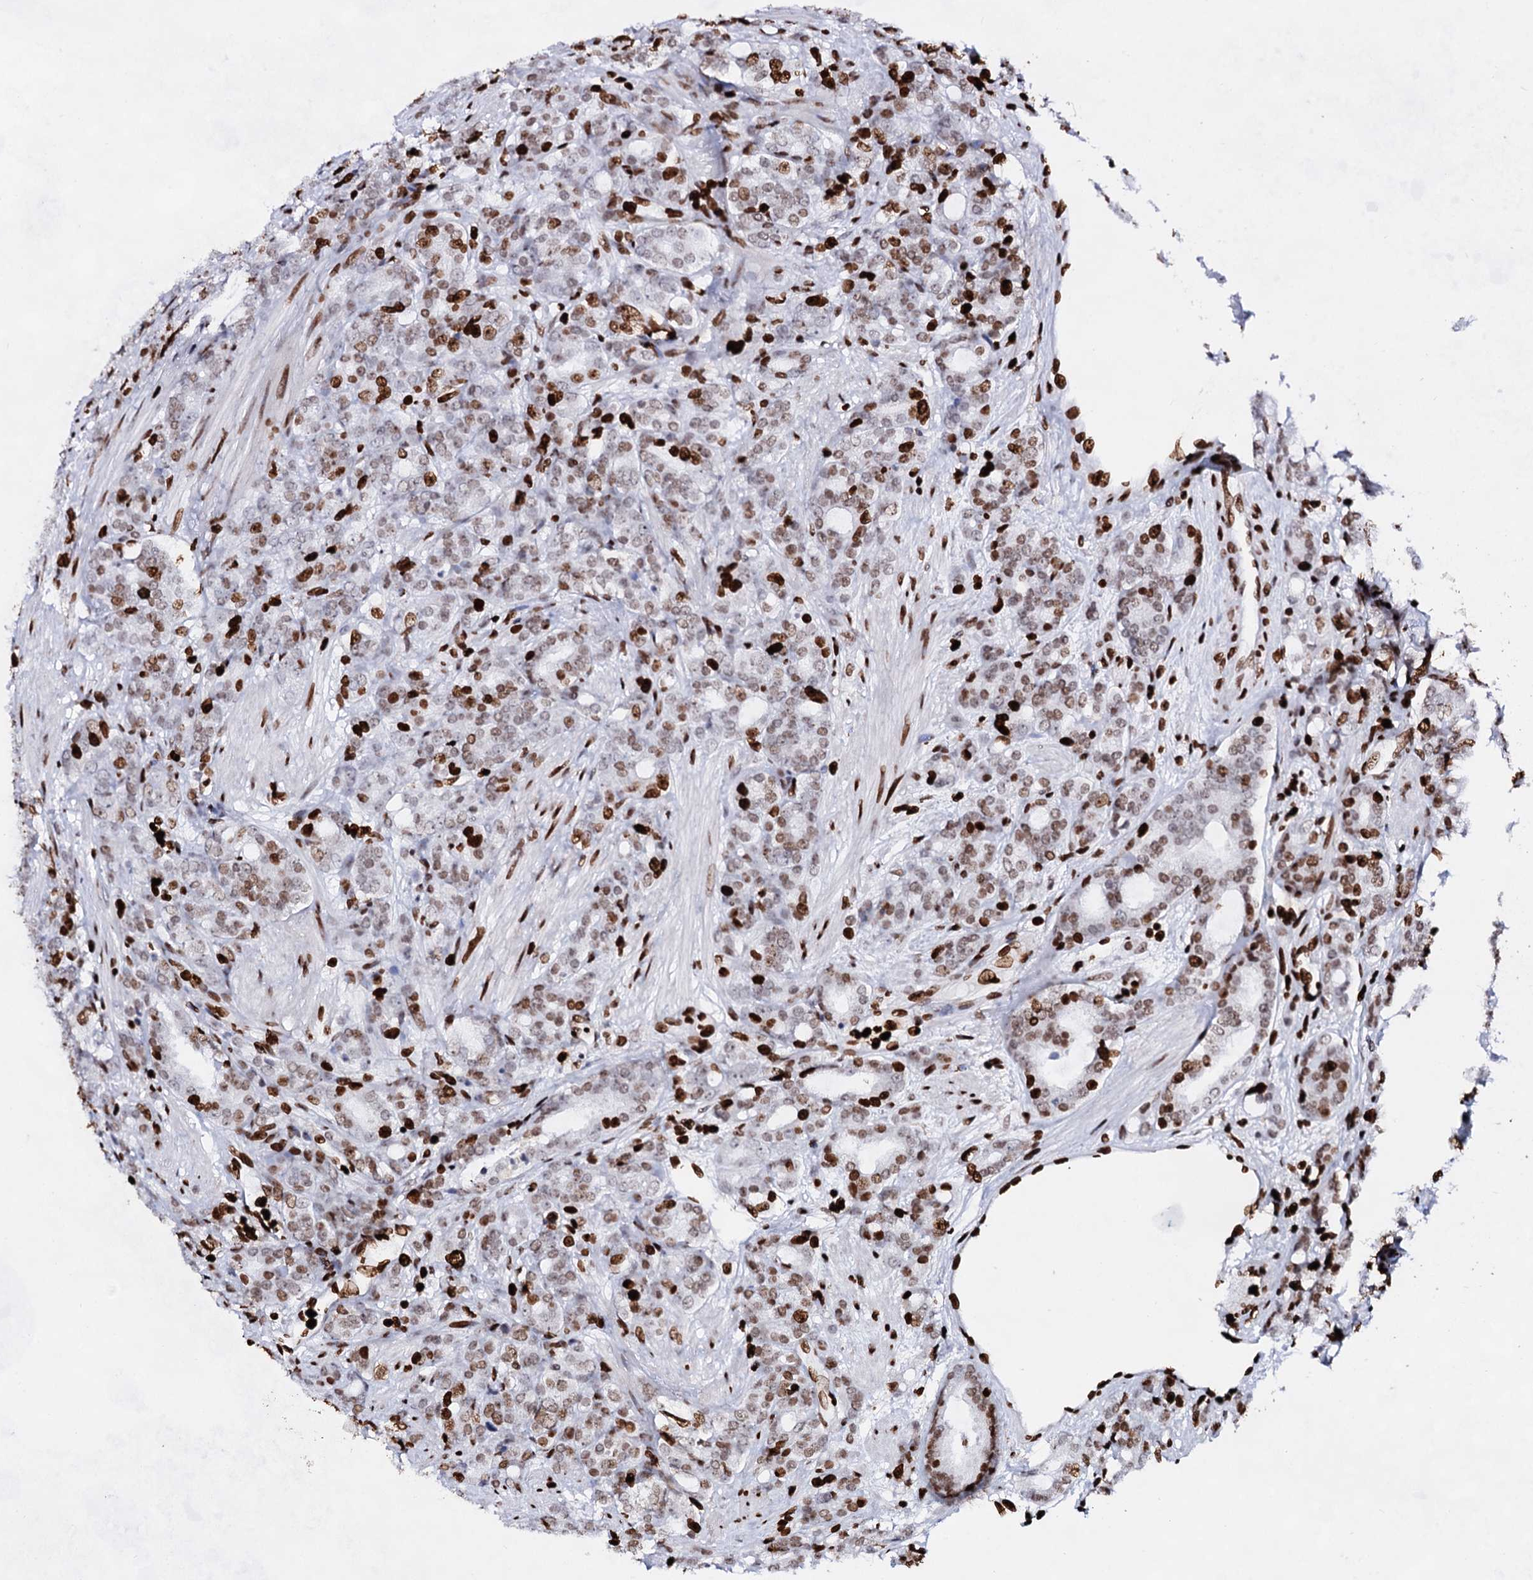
{"staining": {"intensity": "moderate", "quantity": "25%-75%", "location": "nuclear"}, "tissue": "prostate cancer", "cell_type": "Tumor cells", "image_type": "cancer", "snomed": [{"axis": "morphology", "description": "Adenocarcinoma, High grade"}, {"axis": "topography", "description": "Prostate"}], "caption": "Prostate cancer (high-grade adenocarcinoma) was stained to show a protein in brown. There is medium levels of moderate nuclear positivity in about 25%-75% of tumor cells.", "gene": "HMGB2", "patient": {"sex": "male", "age": 62}}